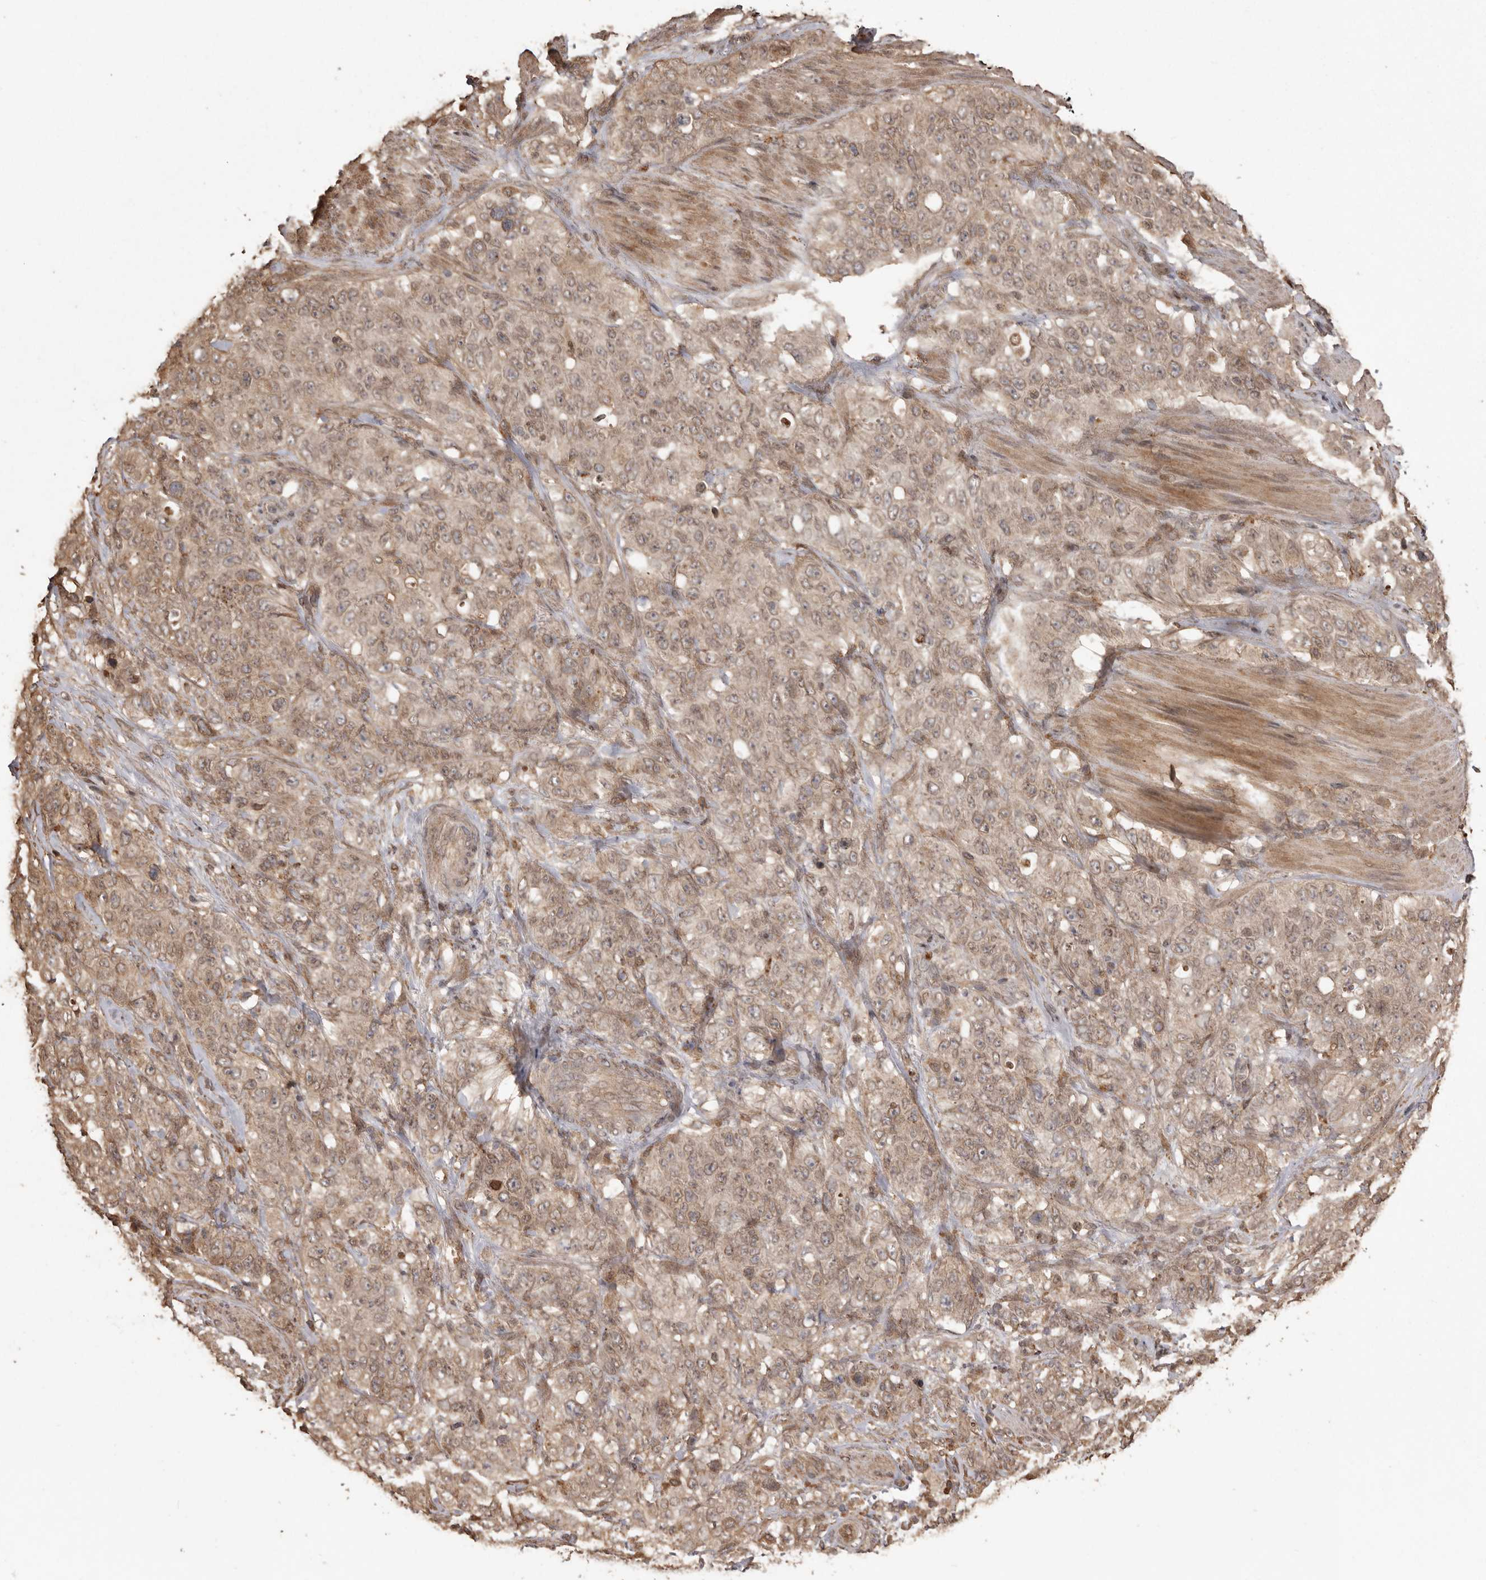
{"staining": {"intensity": "weak", "quantity": ">75%", "location": "nuclear"}, "tissue": "stomach cancer", "cell_type": "Tumor cells", "image_type": "cancer", "snomed": [{"axis": "morphology", "description": "Adenocarcinoma, NOS"}, {"axis": "topography", "description": "Stomach"}], "caption": "This is an image of immunohistochemistry (IHC) staining of stomach adenocarcinoma, which shows weak staining in the nuclear of tumor cells.", "gene": "NUP43", "patient": {"sex": "male", "age": 48}}